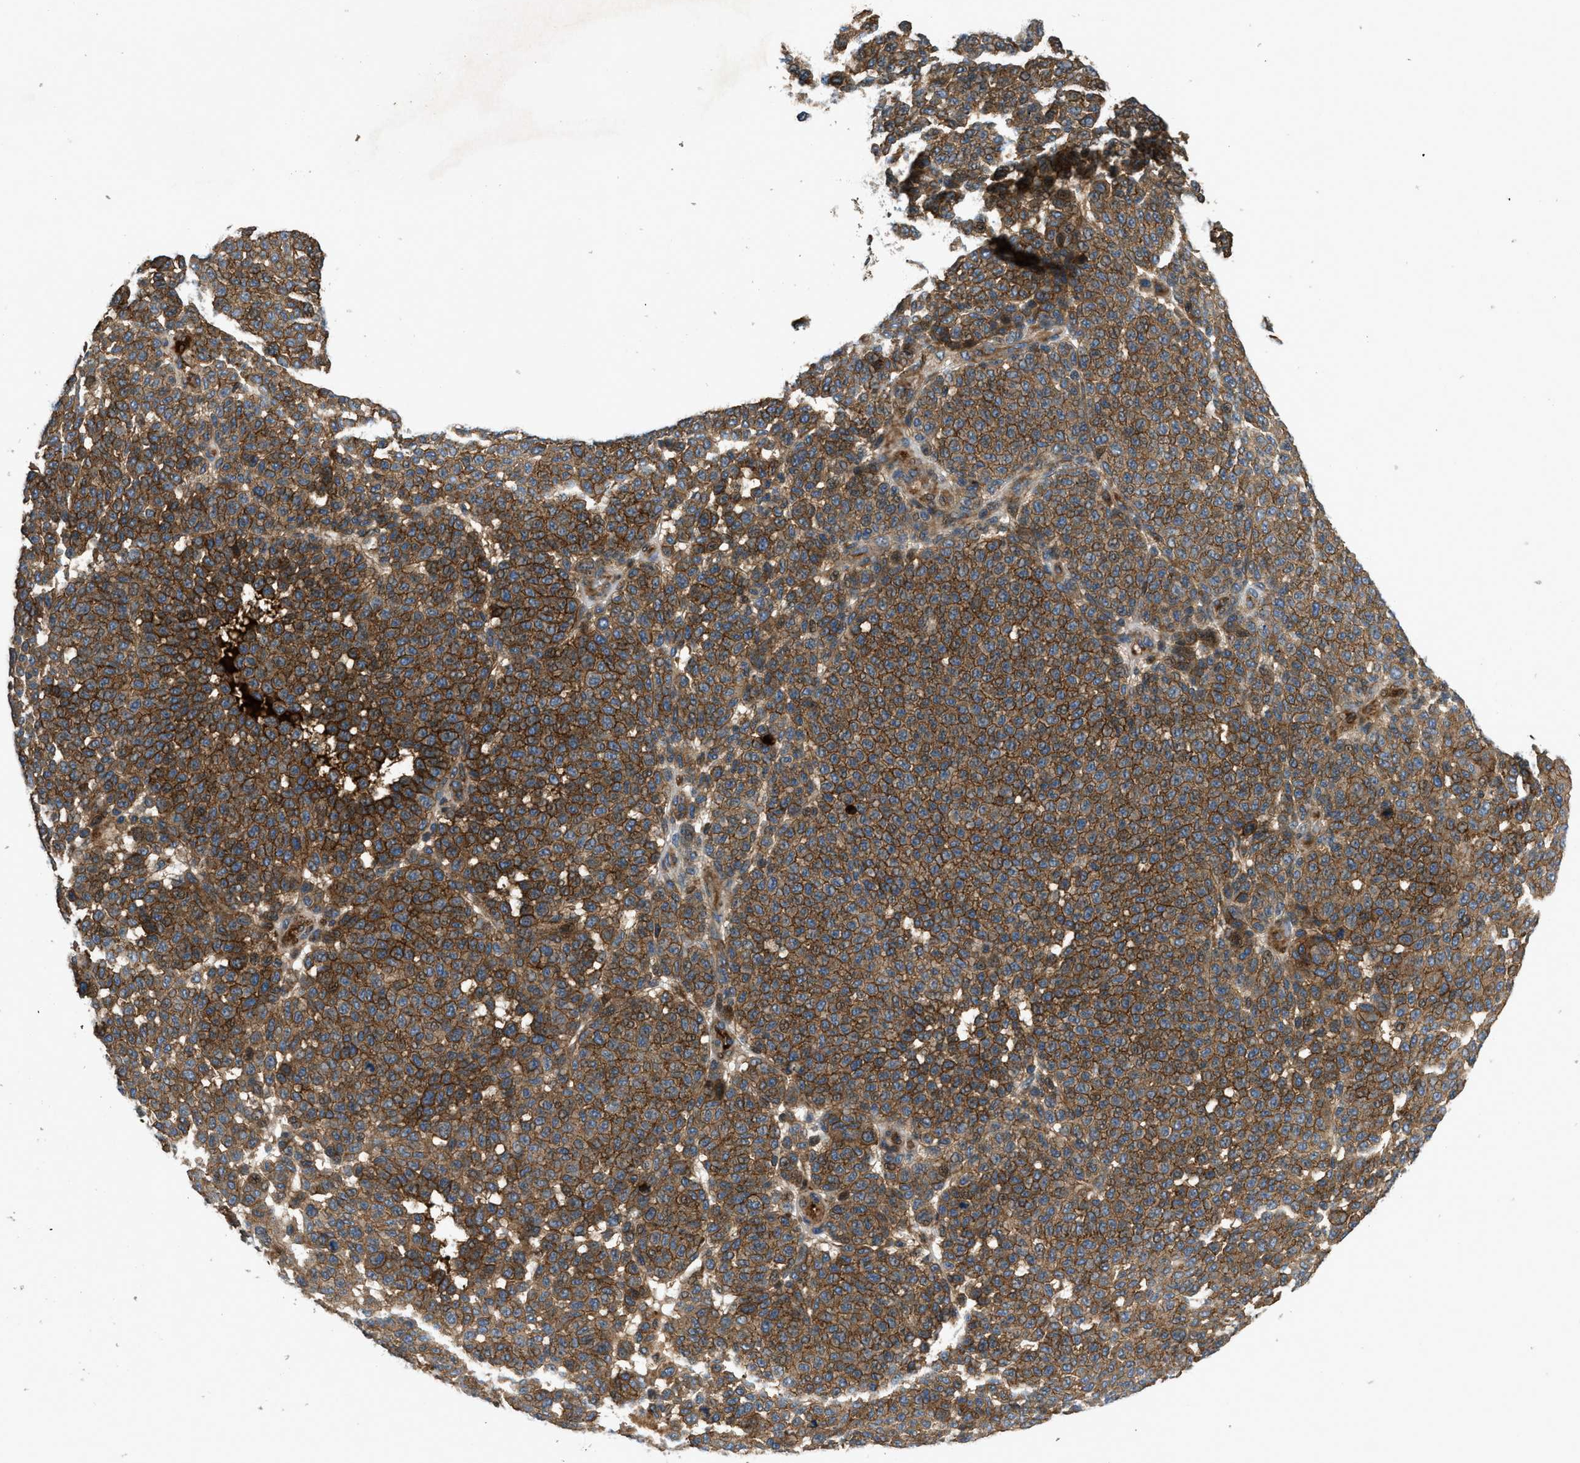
{"staining": {"intensity": "moderate", "quantity": ">75%", "location": "cytoplasmic/membranous"}, "tissue": "melanoma", "cell_type": "Tumor cells", "image_type": "cancer", "snomed": [{"axis": "morphology", "description": "Malignant melanoma, NOS"}, {"axis": "topography", "description": "Skin"}], "caption": "High-magnification brightfield microscopy of malignant melanoma stained with DAB (brown) and counterstained with hematoxylin (blue). tumor cells exhibit moderate cytoplasmic/membranous expression is present in approximately>75% of cells.", "gene": "CNNM3", "patient": {"sex": "male", "age": 59}}